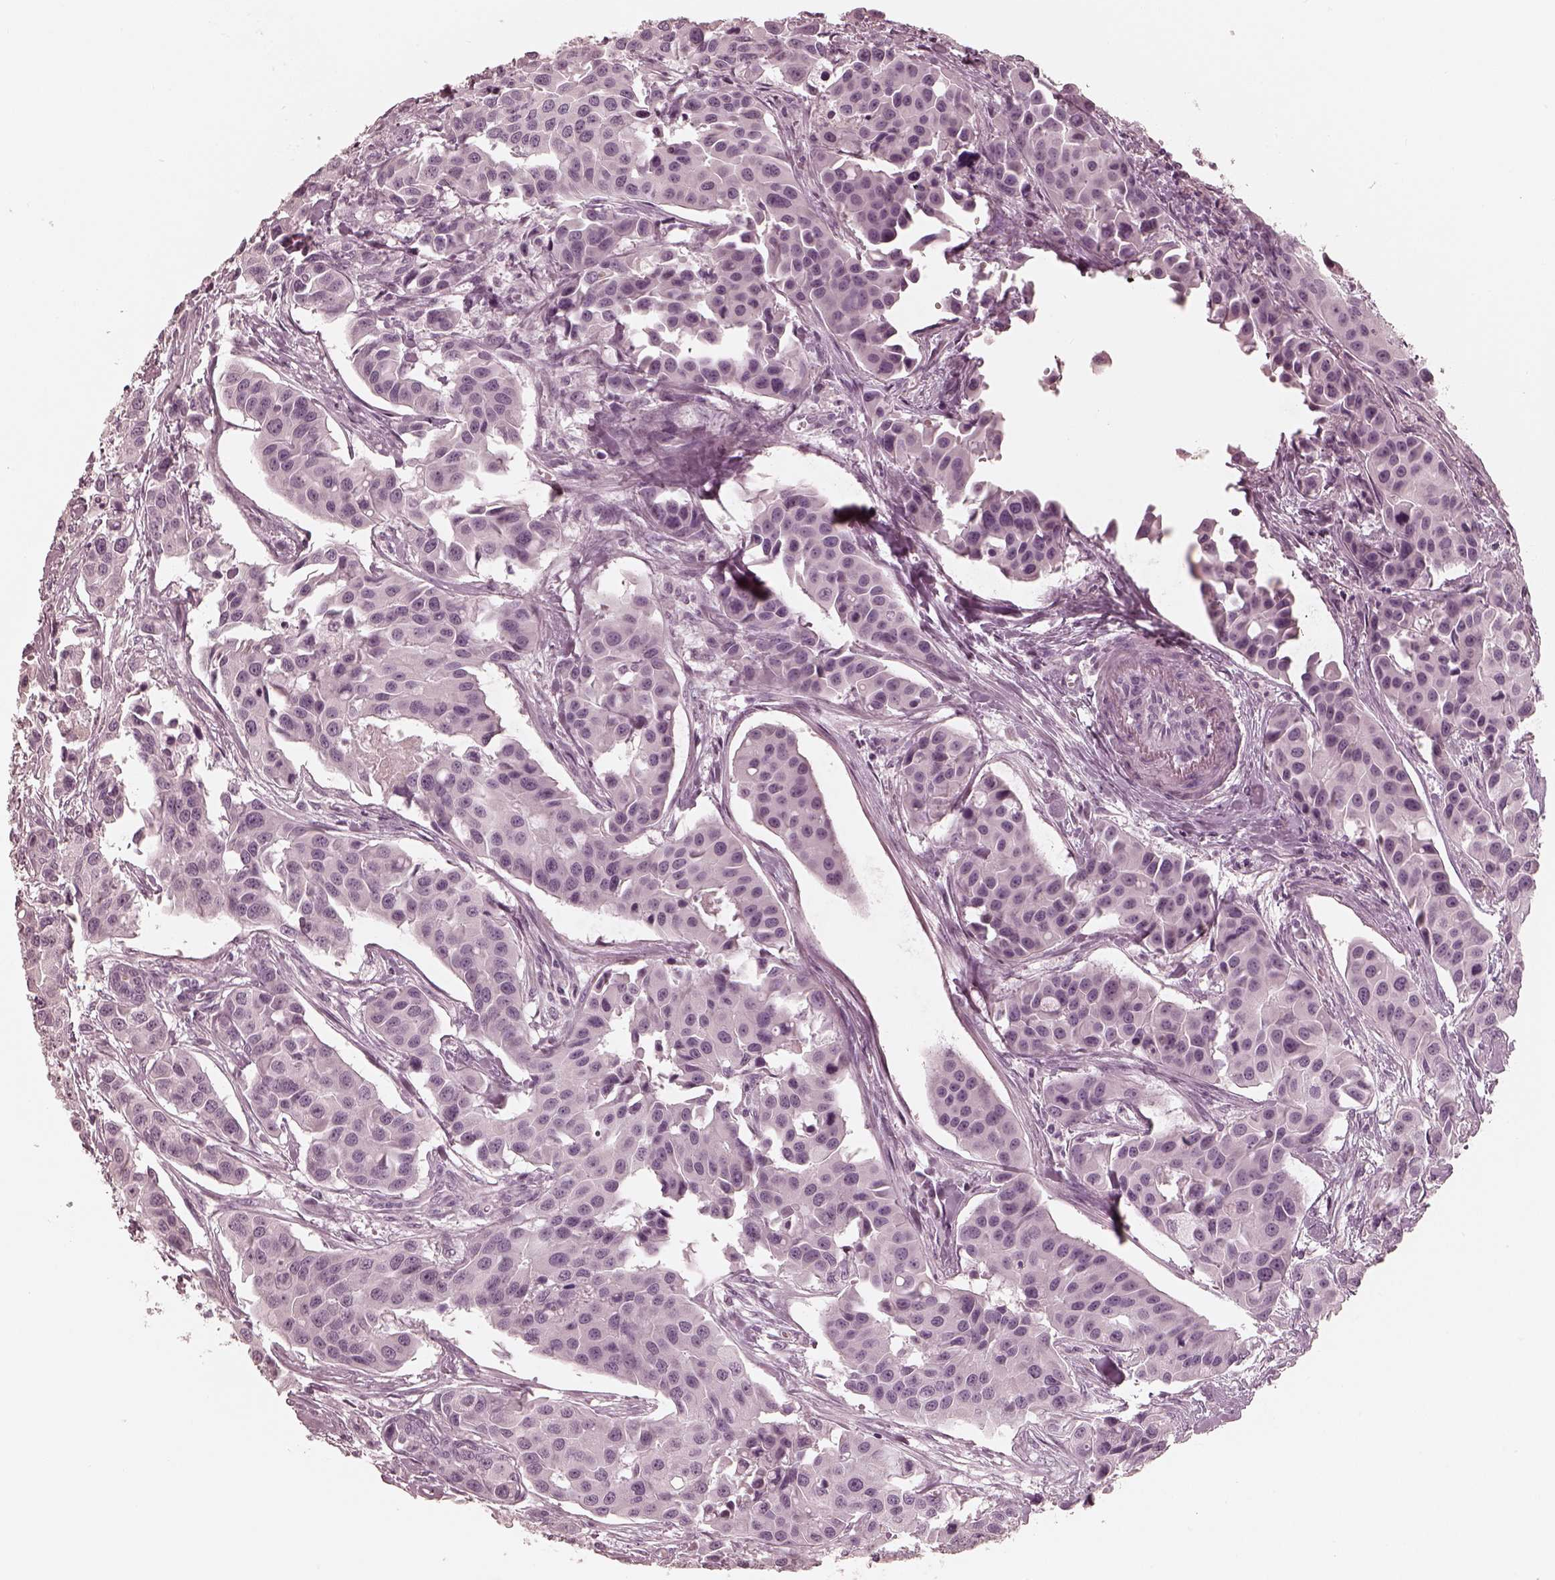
{"staining": {"intensity": "negative", "quantity": "none", "location": "none"}, "tissue": "head and neck cancer", "cell_type": "Tumor cells", "image_type": "cancer", "snomed": [{"axis": "morphology", "description": "Adenocarcinoma, NOS"}, {"axis": "topography", "description": "Head-Neck"}], "caption": "DAB (3,3'-diaminobenzidine) immunohistochemical staining of human head and neck cancer demonstrates no significant expression in tumor cells.", "gene": "CALR3", "patient": {"sex": "male", "age": 76}}